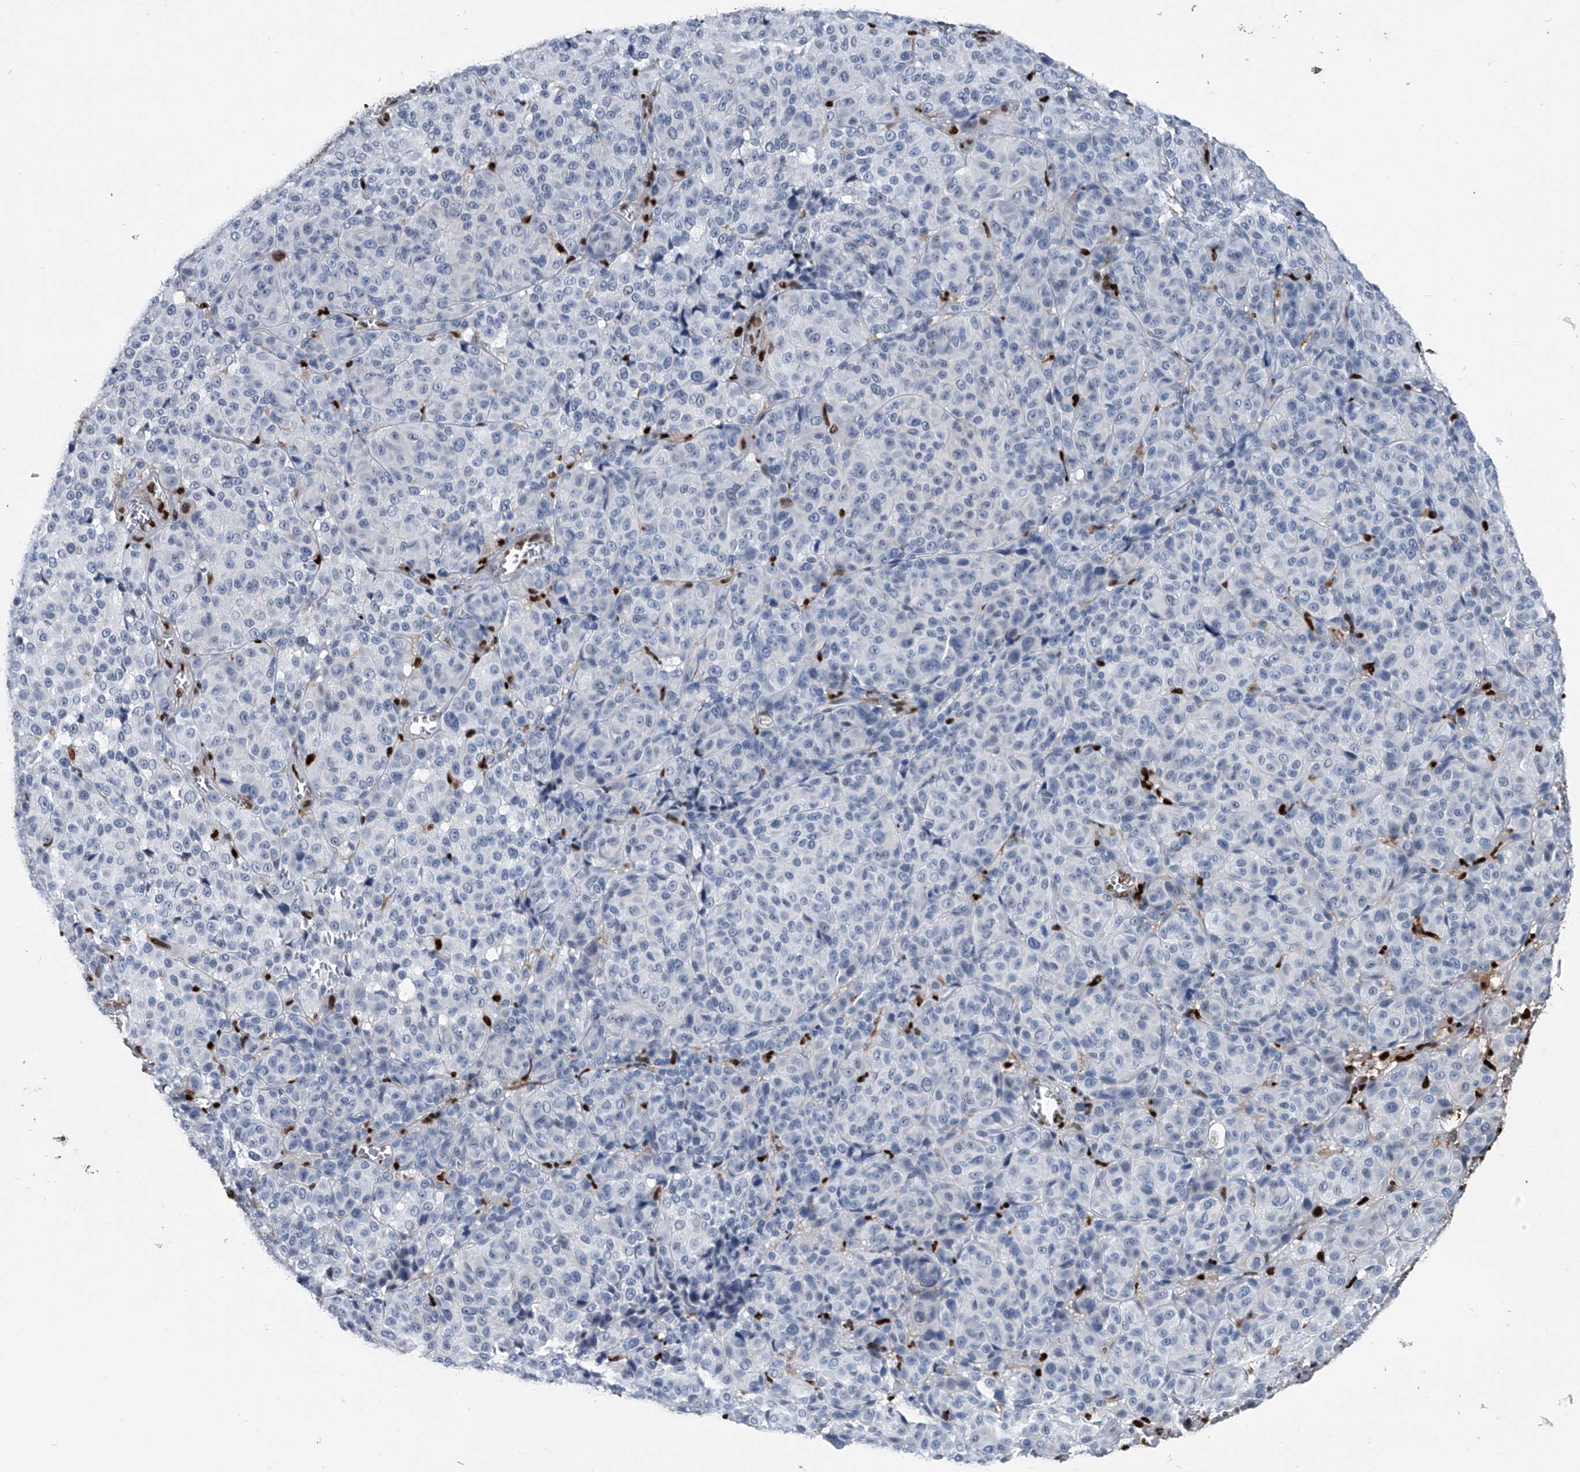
{"staining": {"intensity": "negative", "quantity": "none", "location": "none"}, "tissue": "melanoma", "cell_type": "Tumor cells", "image_type": "cancer", "snomed": [{"axis": "morphology", "description": "Malignant melanoma, NOS"}, {"axis": "topography", "description": "Skin"}], "caption": "Melanoma stained for a protein using immunohistochemistry (IHC) demonstrates no positivity tumor cells.", "gene": "FKBP5", "patient": {"sex": "male", "age": 73}}